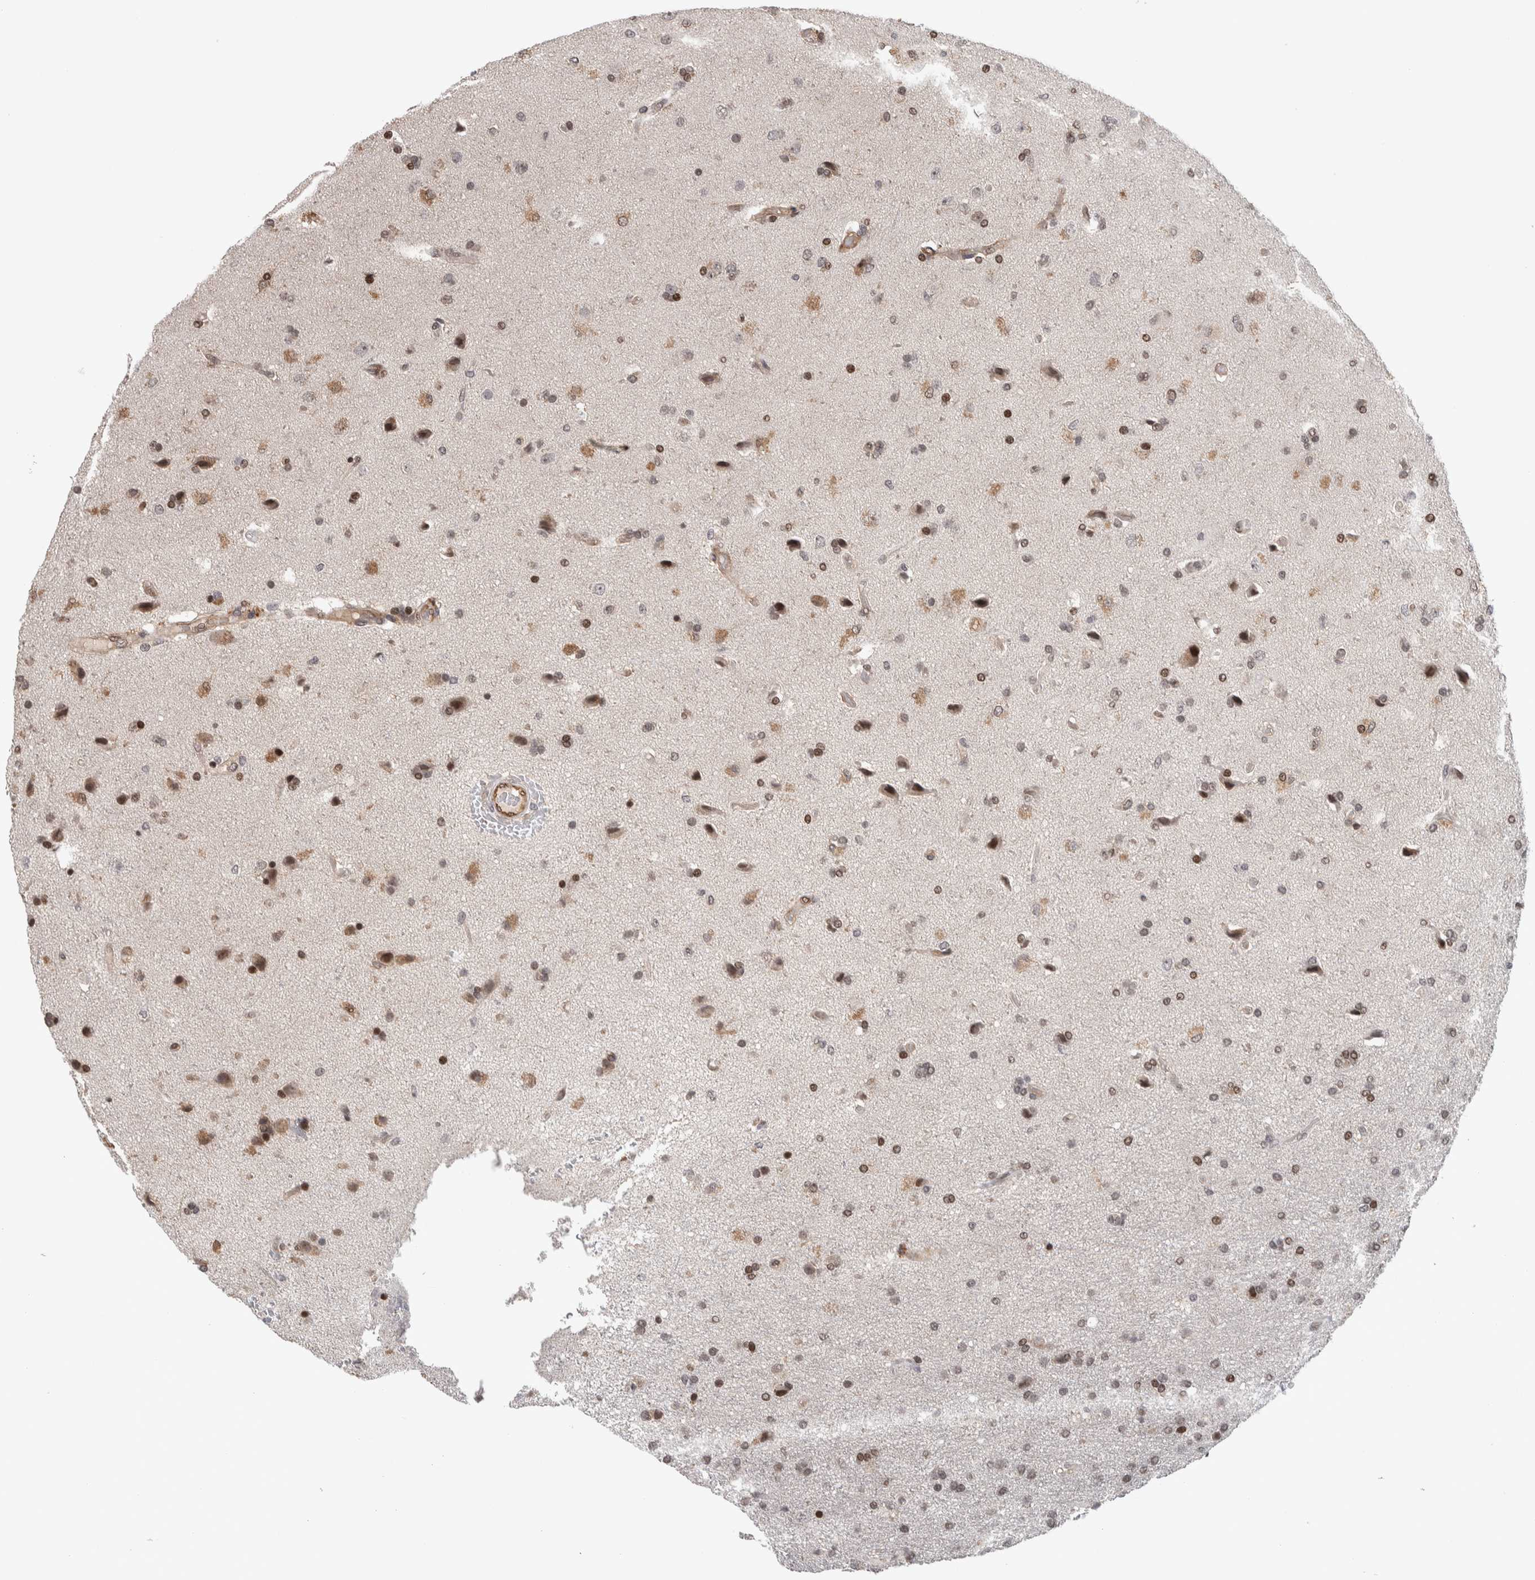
{"staining": {"intensity": "moderate", "quantity": ">75%", "location": "nuclear"}, "tissue": "glioma", "cell_type": "Tumor cells", "image_type": "cancer", "snomed": [{"axis": "morphology", "description": "Glioma, malignant, High grade"}, {"axis": "topography", "description": "Brain"}], "caption": "This is a micrograph of IHC staining of glioma, which shows moderate positivity in the nuclear of tumor cells.", "gene": "ZSCAN21", "patient": {"sex": "male", "age": 72}}